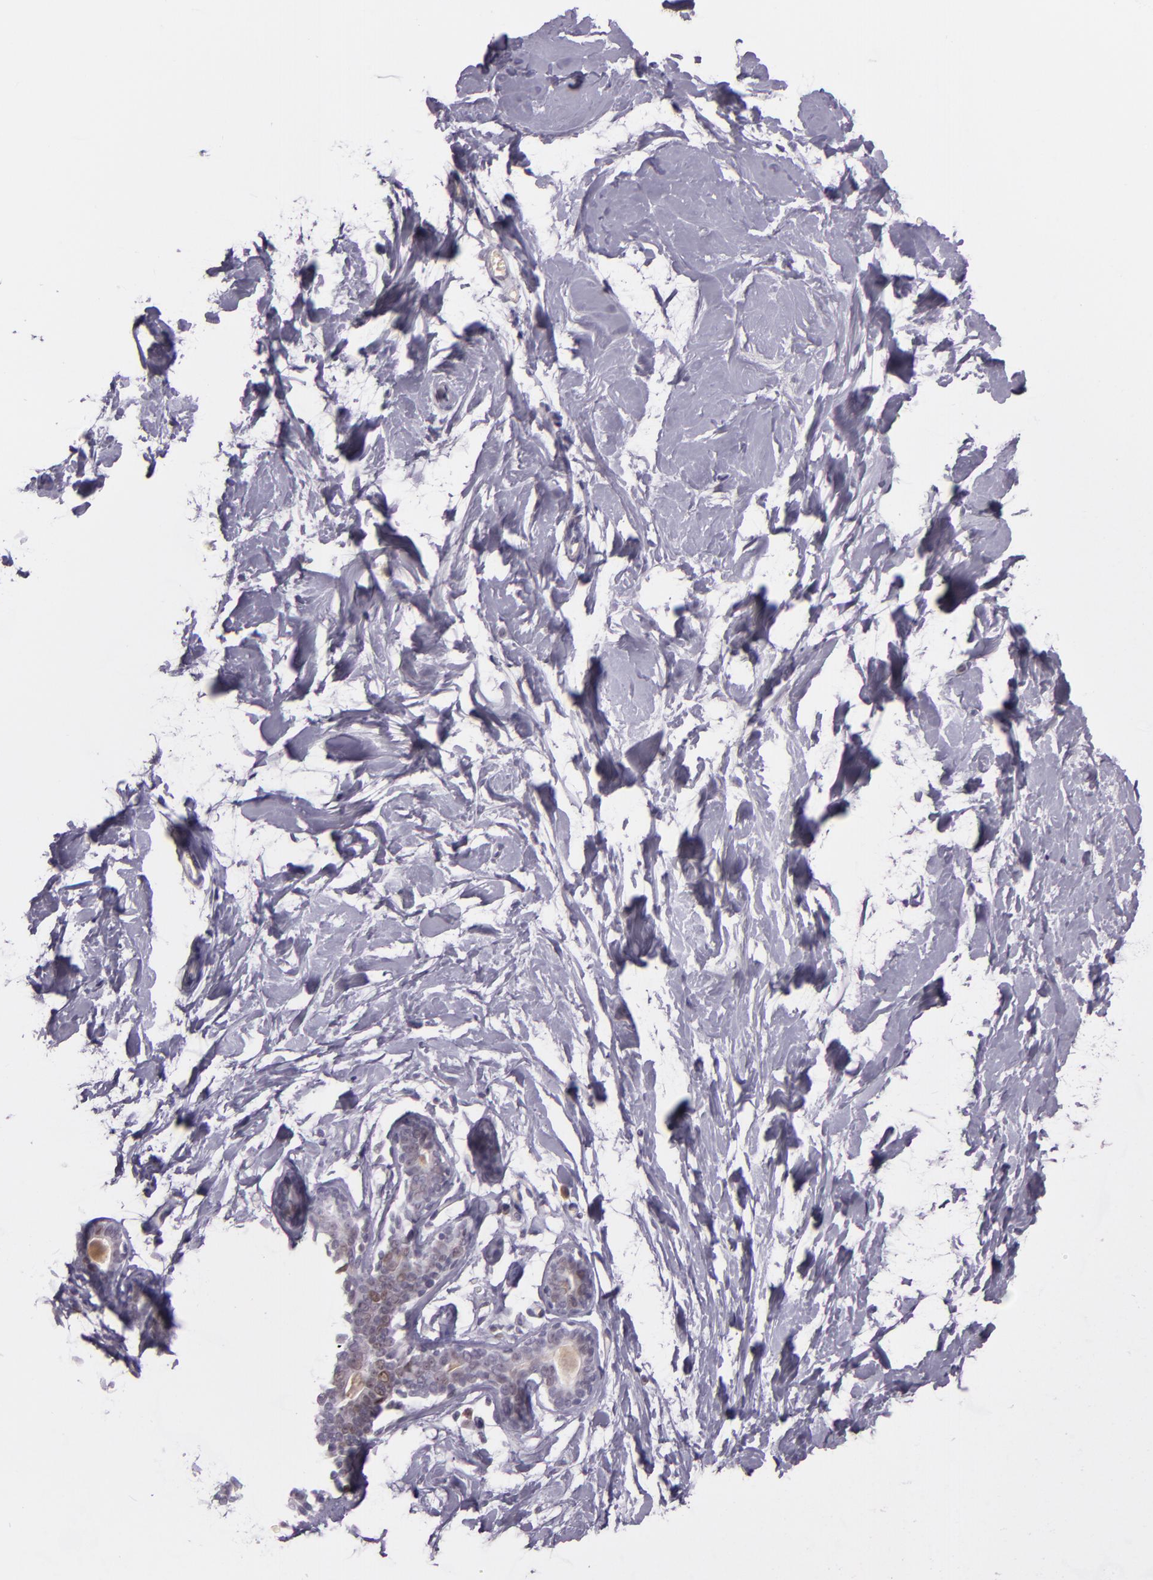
{"staining": {"intensity": "negative", "quantity": "none", "location": "none"}, "tissue": "breast", "cell_type": "Adipocytes", "image_type": "normal", "snomed": [{"axis": "morphology", "description": "Normal tissue, NOS"}, {"axis": "topography", "description": "Breast"}], "caption": "The micrograph exhibits no significant staining in adipocytes of breast.", "gene": "CHEK2", "patient": {"sex": "female", "age": 23}}